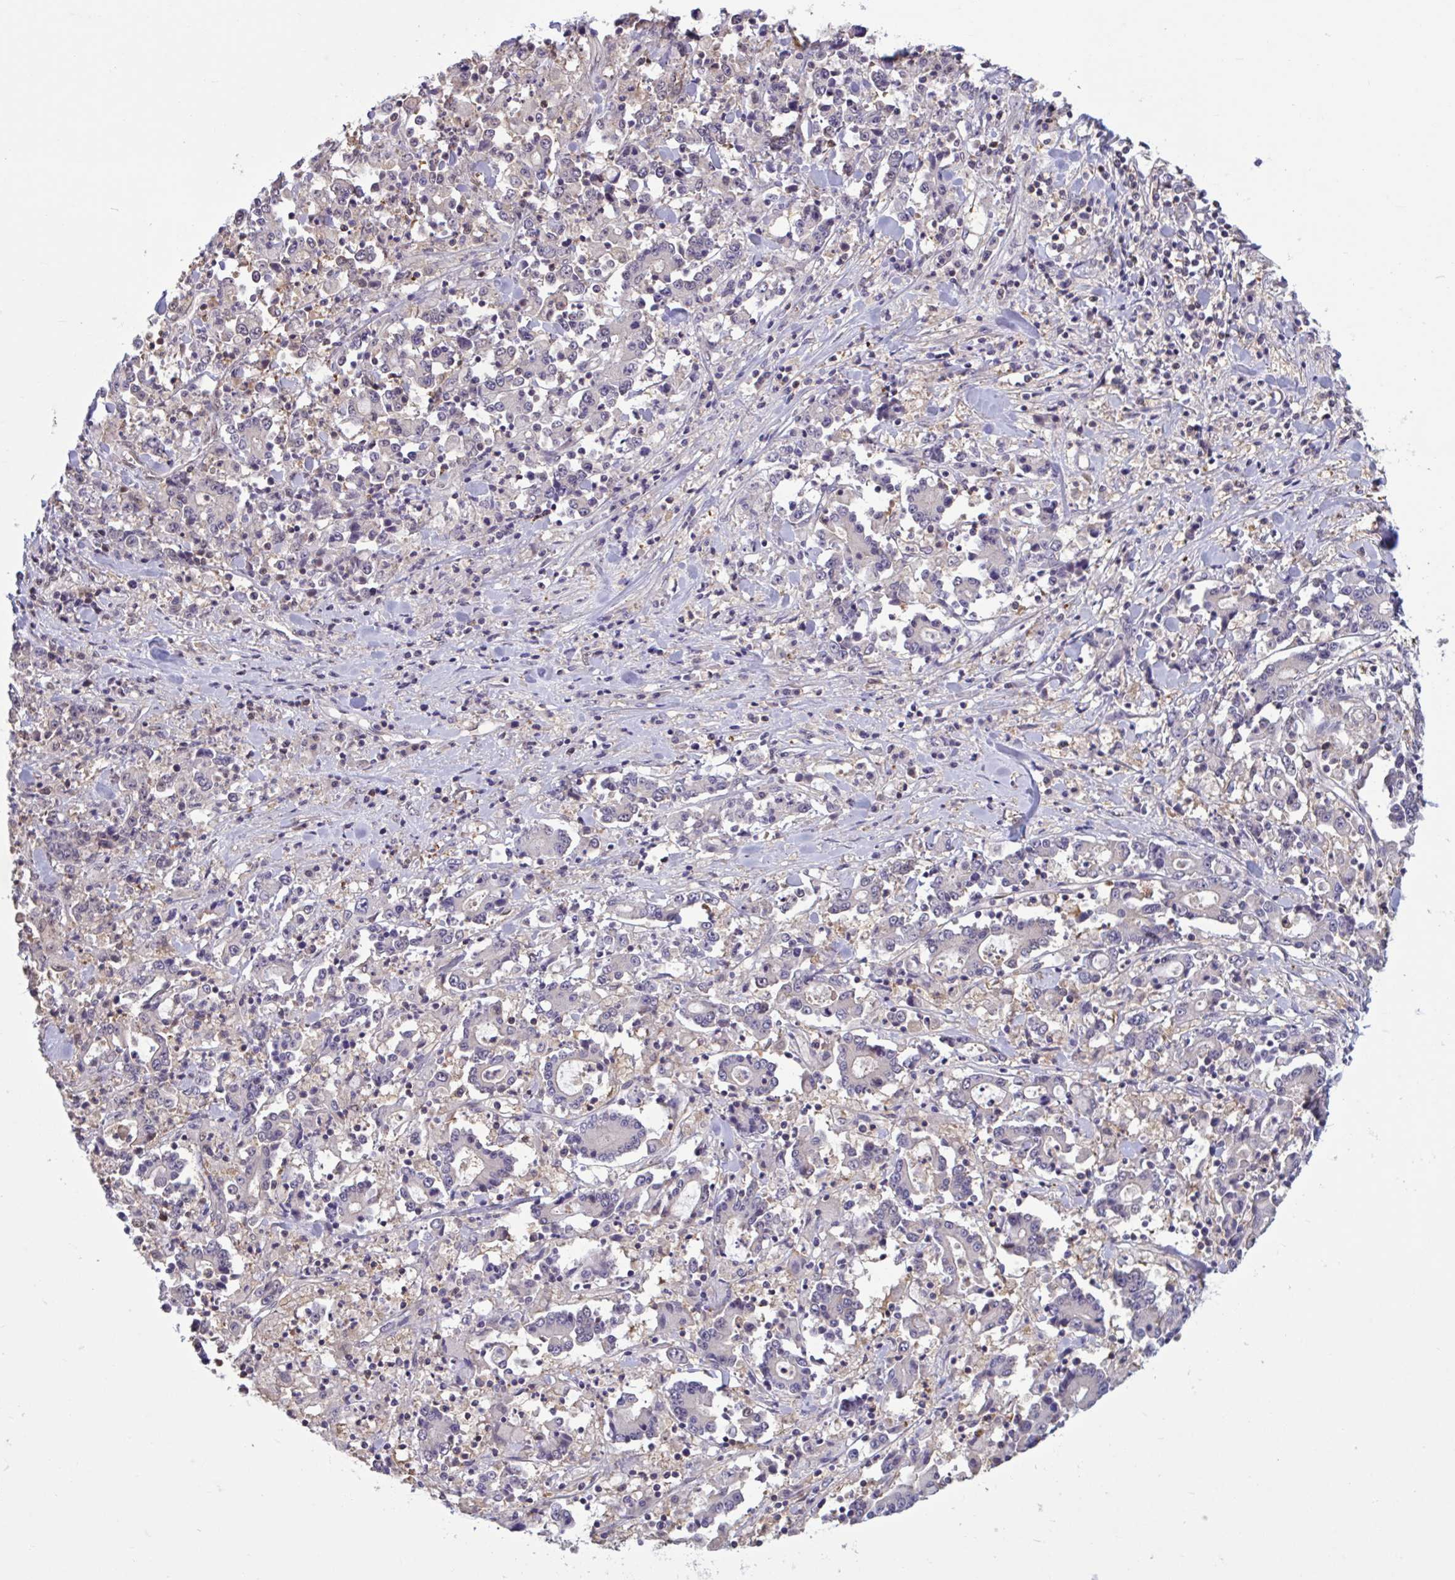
{"staining": {"intensity": "weak", "quantity": "<25%", "location": "nuclear"}, "tissue": "stomach cancer", "cell_type": "Tumor cells", "image_type": "cancer", "snomed": [{"axis": "morphology", "description": "Adenocarcinoma, NOS"}, {"axis": "topography", "description": "Stomach, upper"}], "caption": "High power microscopy micrograph of an immunohistochemistry (IHC) image of stomach cancer (adenocarcinoma), revealing no significant positivity in tumor cells.", "gene": "RBL1", "patient": {"sex": "male", "age": 68}}